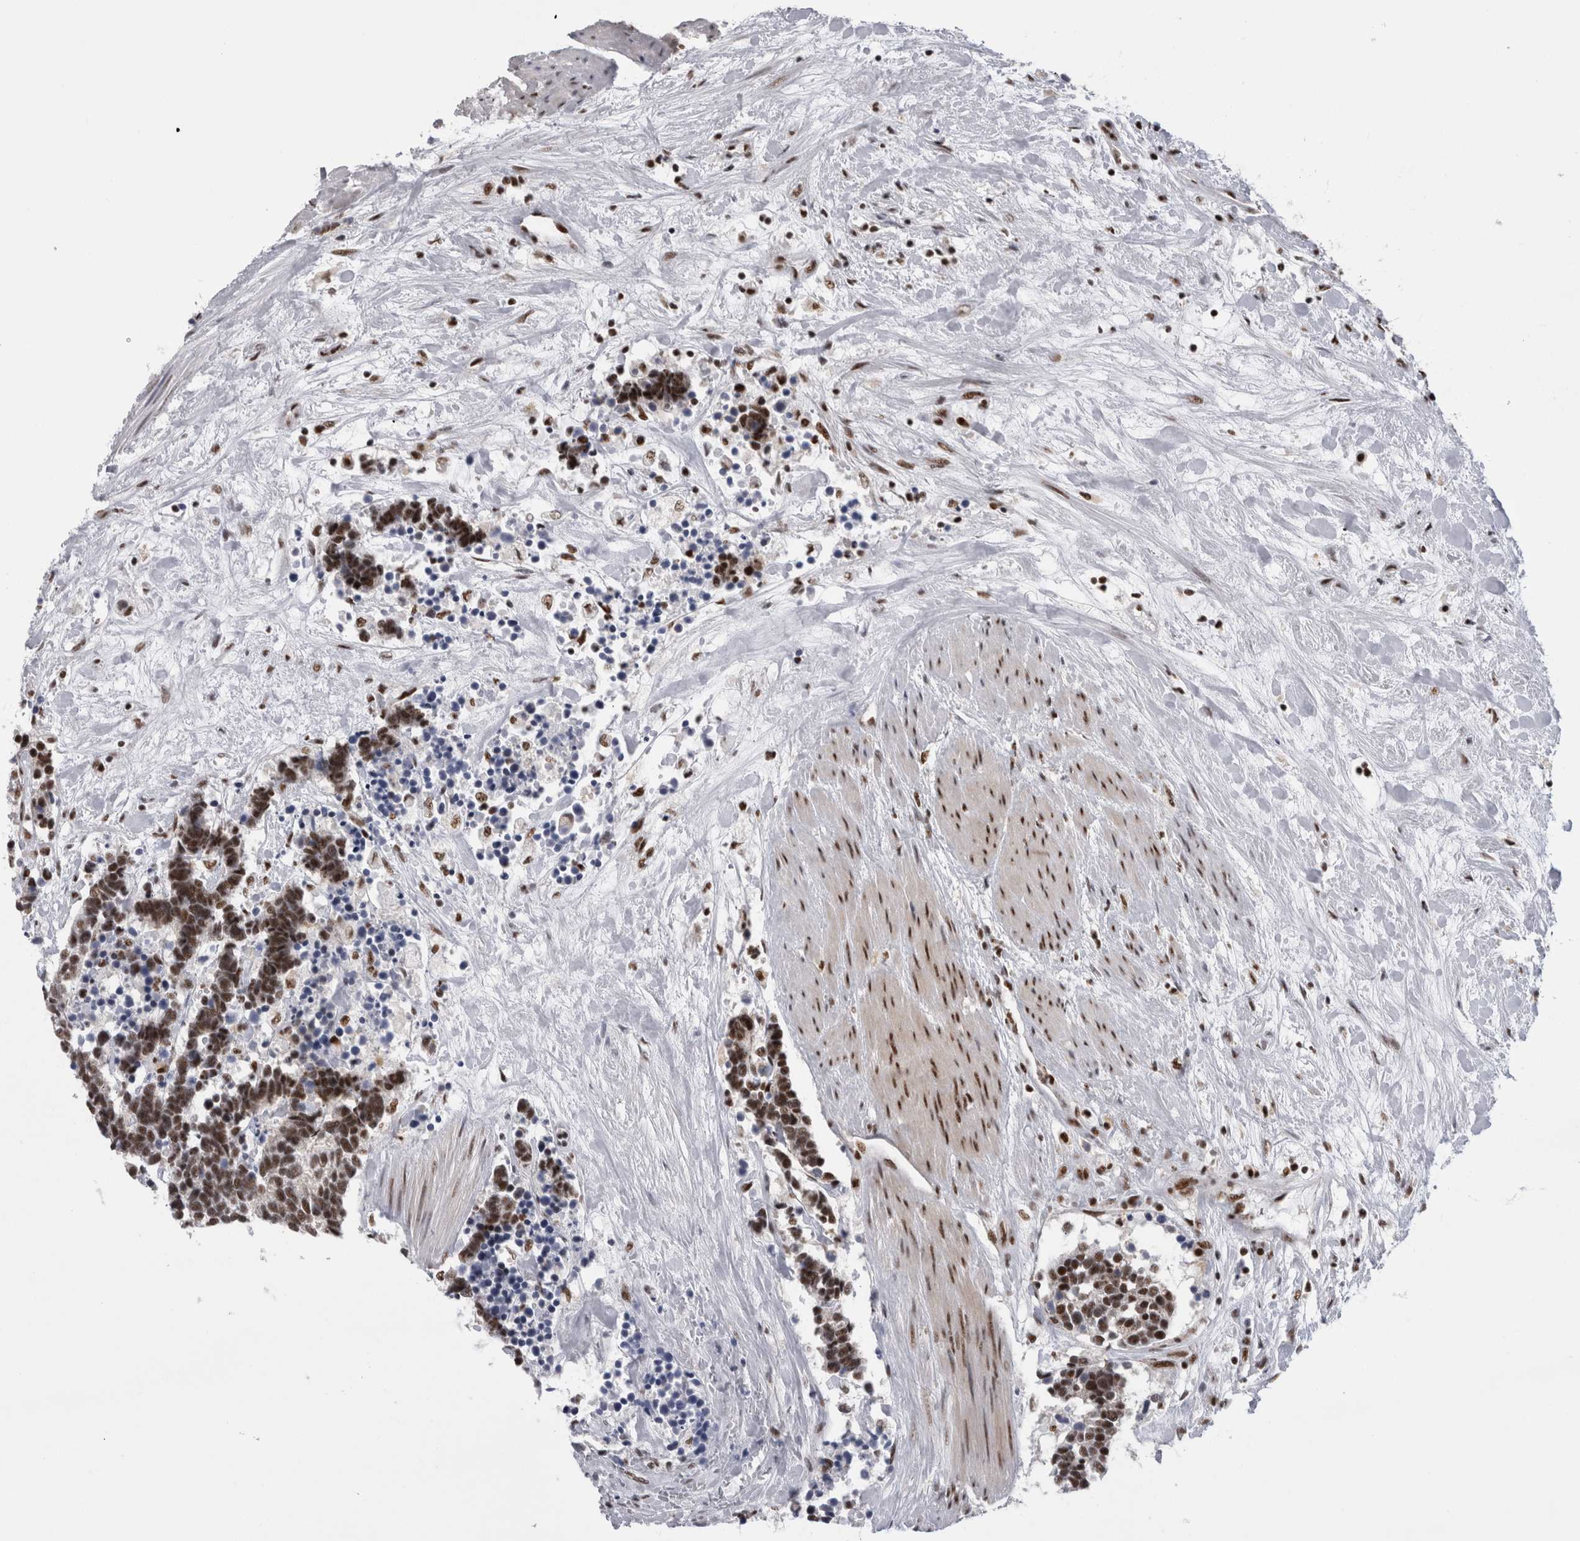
{"staining": {"intensity": "moderate", "quantity": ">75%", "location": "nuclear"}, "tissue": "carcinoid", "cell_type": "Tumor cells", "image_type": "cancer", "snomed": [{"axis": "morphology", "description": "Carcinoma, NOS"}, {"axis": "morphology", "description": "Carcinoid, malignant, NOS"}, {"axis": "topography", "description": "Urinary bladder"}], "caption": "A brown stain highlights moderate nuclear expression of a protein in human carcinoid tumor cells.", "gene": "CDK11A", "patient": {"sex": "male", "age": 57}}